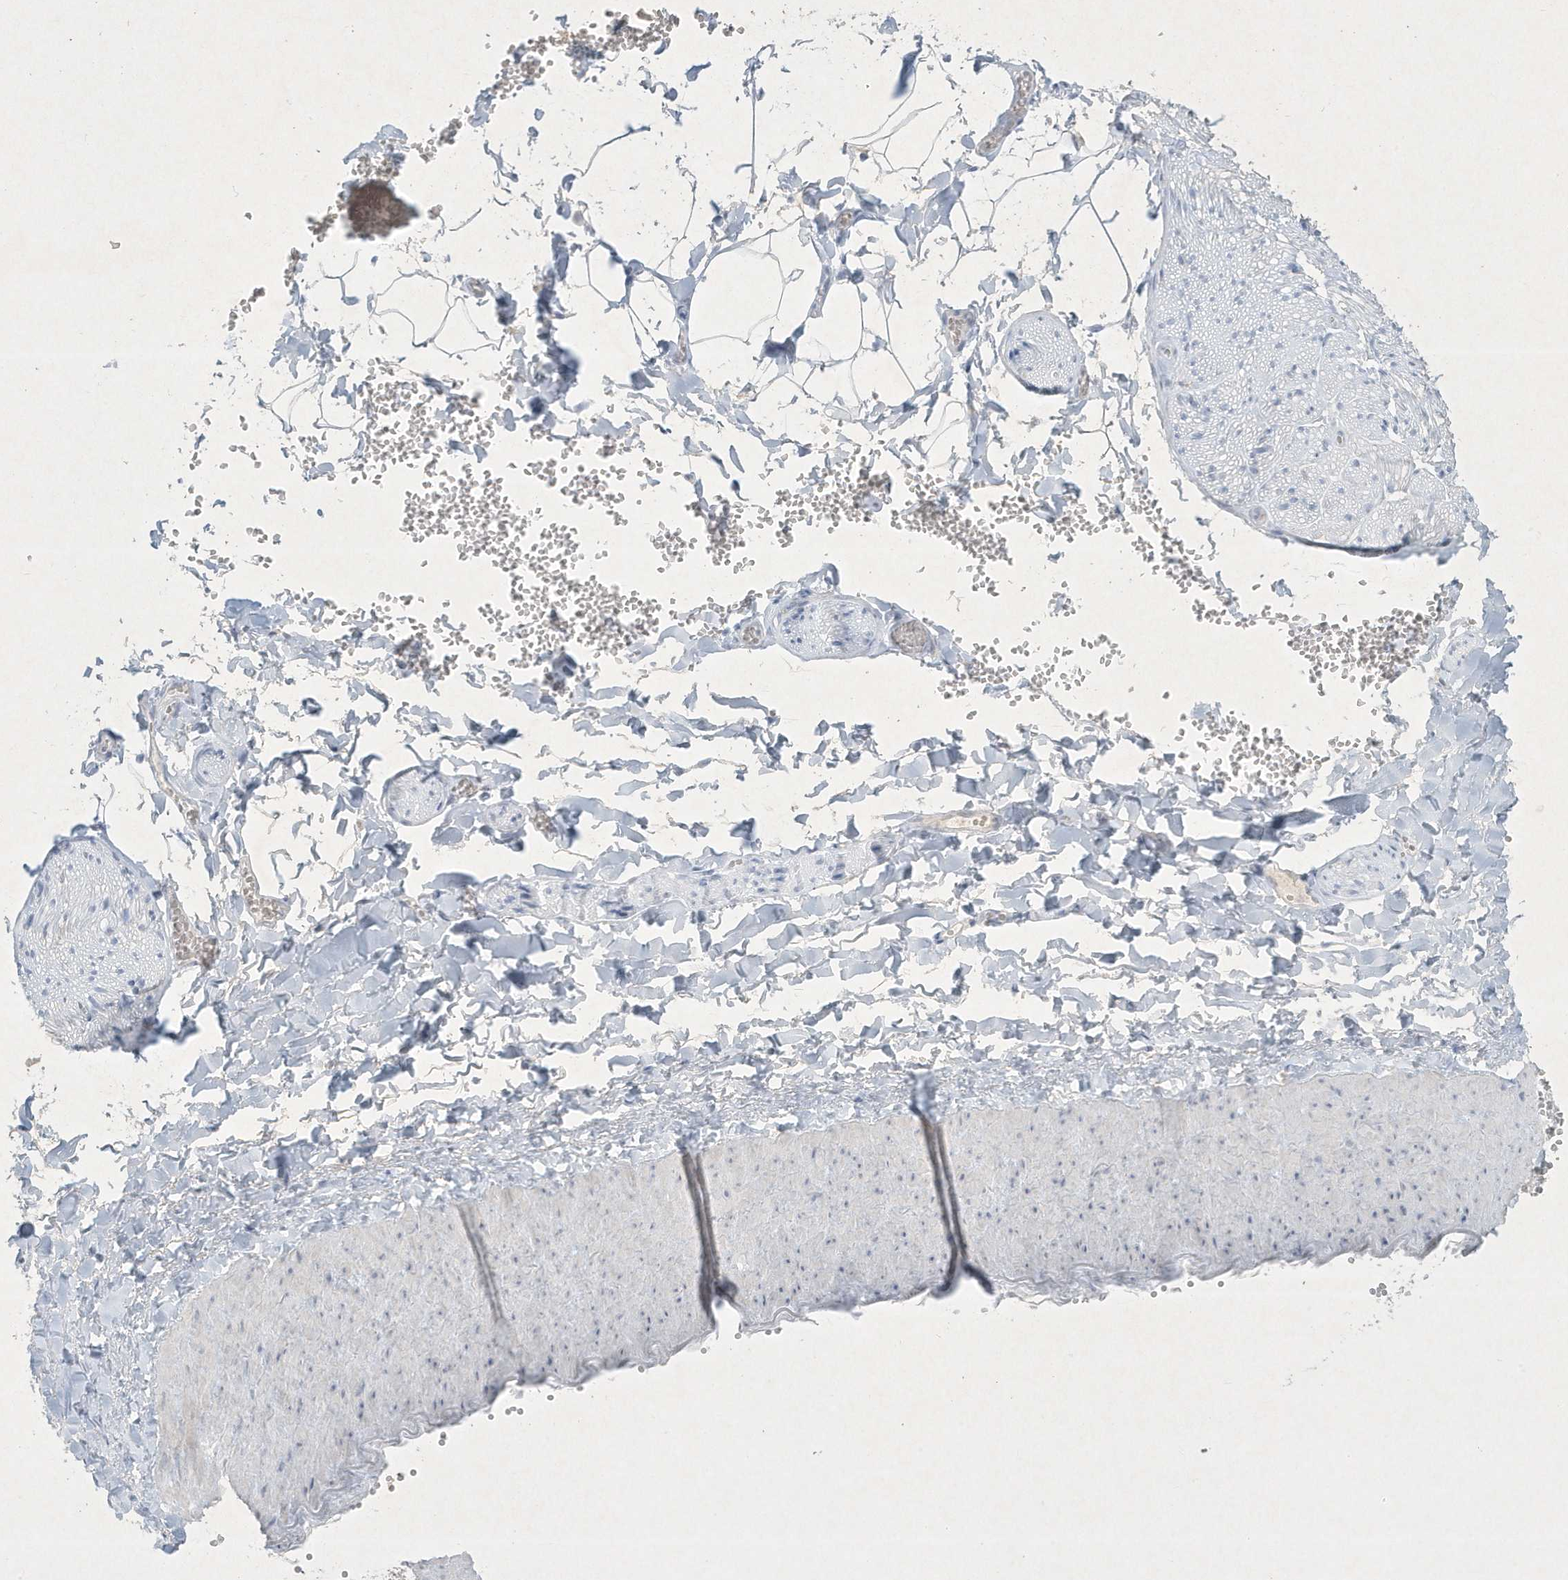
{"staining": {"intensity": "negative", "quantity": "none", "location": "none"}, "tissue": "adipose tissue", "cell_type": "Adipocytes", "image_type": "normal", "snomed": [{"axis": "morphology", "description": "Normal tissue, NOS"}, {"axis": "topography", "description": "Gallbladder"}, {"axis": "topography", "description": "Peripheral nerve tissue"}], "caption": "An IHC photomicrograph of benign adipose tissue is shown. There is no staining in adipocytes of adipose tissue. (DAB (3,3'-diaminobenzidine) immunohistochemistry visualized using brightfield microscopy, high magnification).", "gene": "CCDC24", "patient": {"sex": "male", "age": 38}}